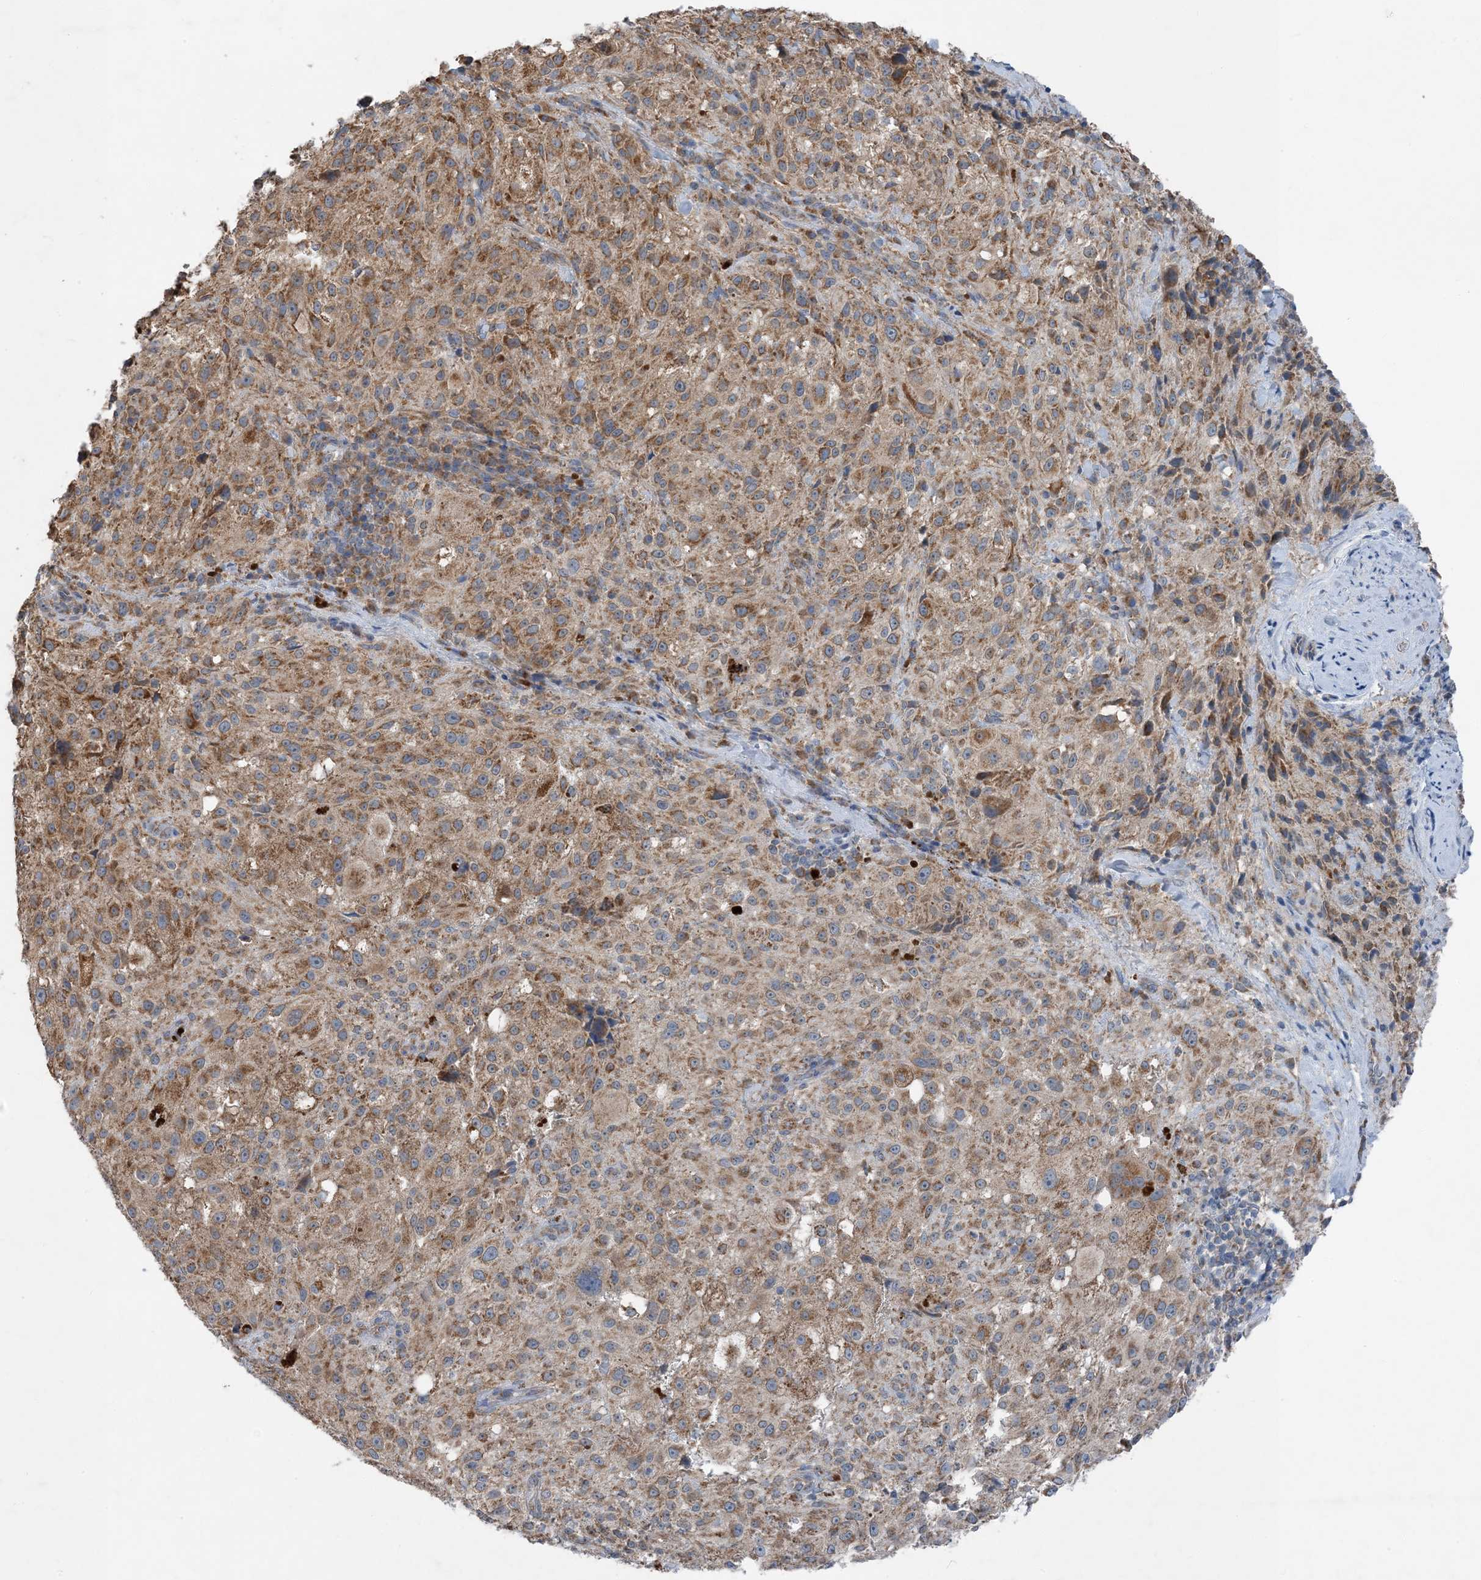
{"staining": {"intensity": "moderate", "quantity": ">75%", "location": "cytoplasmic/membranous"}, "tissue": "melanoma", "cell_type": "Tumor cells", "image_type": "cancer", "snomed": [{"axis": "morphology", "description": "Necrosis, NOS"}, {"axis": "morphology", "description": "Malignant melanoma, NOS"}, {"axis": "topography", "description": "Skin"}], "caption": "Melanoma tissue reveals moderate cytoplasmic/membranous expression in approximately >75% of tumor cells, visualized by immunohistochemistry.", "gene": "DHX30", "patient": {"sex": "female", "age": 87}}